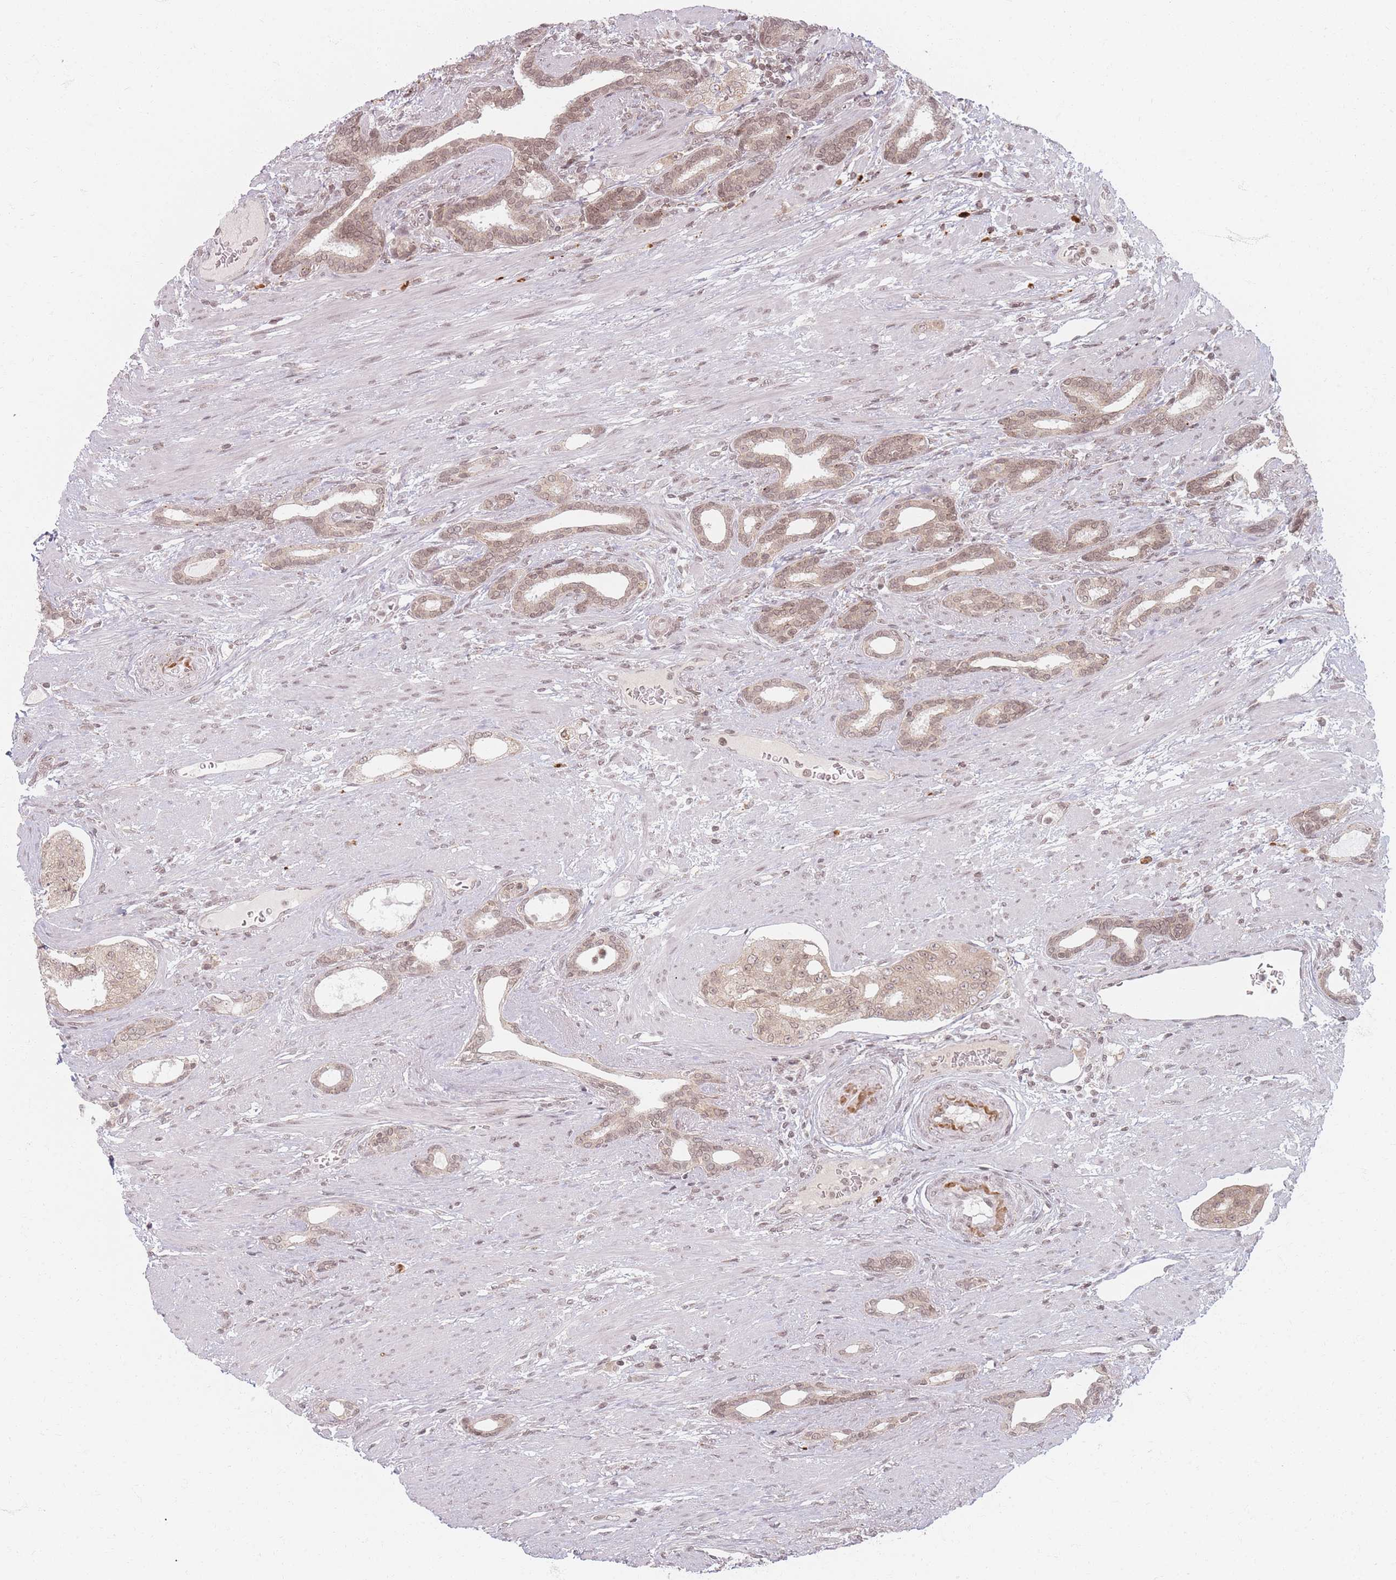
{"staining": {"intensity": "weak", "quantity": ">75%", "location": "cytoplasmic/membranous,nuclear"}, "tissue": "prostate cancer", "cell_type": "Tumor cells", "image_type": "cancer", "snomed": [{"axis": "morphology", "description": "Adenocarcinoma, High grade"}, {"axis": "topography", "description": "Prostate"}], "caption": "The immunohistochemical stain highlights weak cytoplasmic/membranous and nuclear staining in tumor cells of prostate adenocarcinoma (high-grade) tissue.", "gene": "SPATA45", "patient": {"sex": "male", "age": 69}}